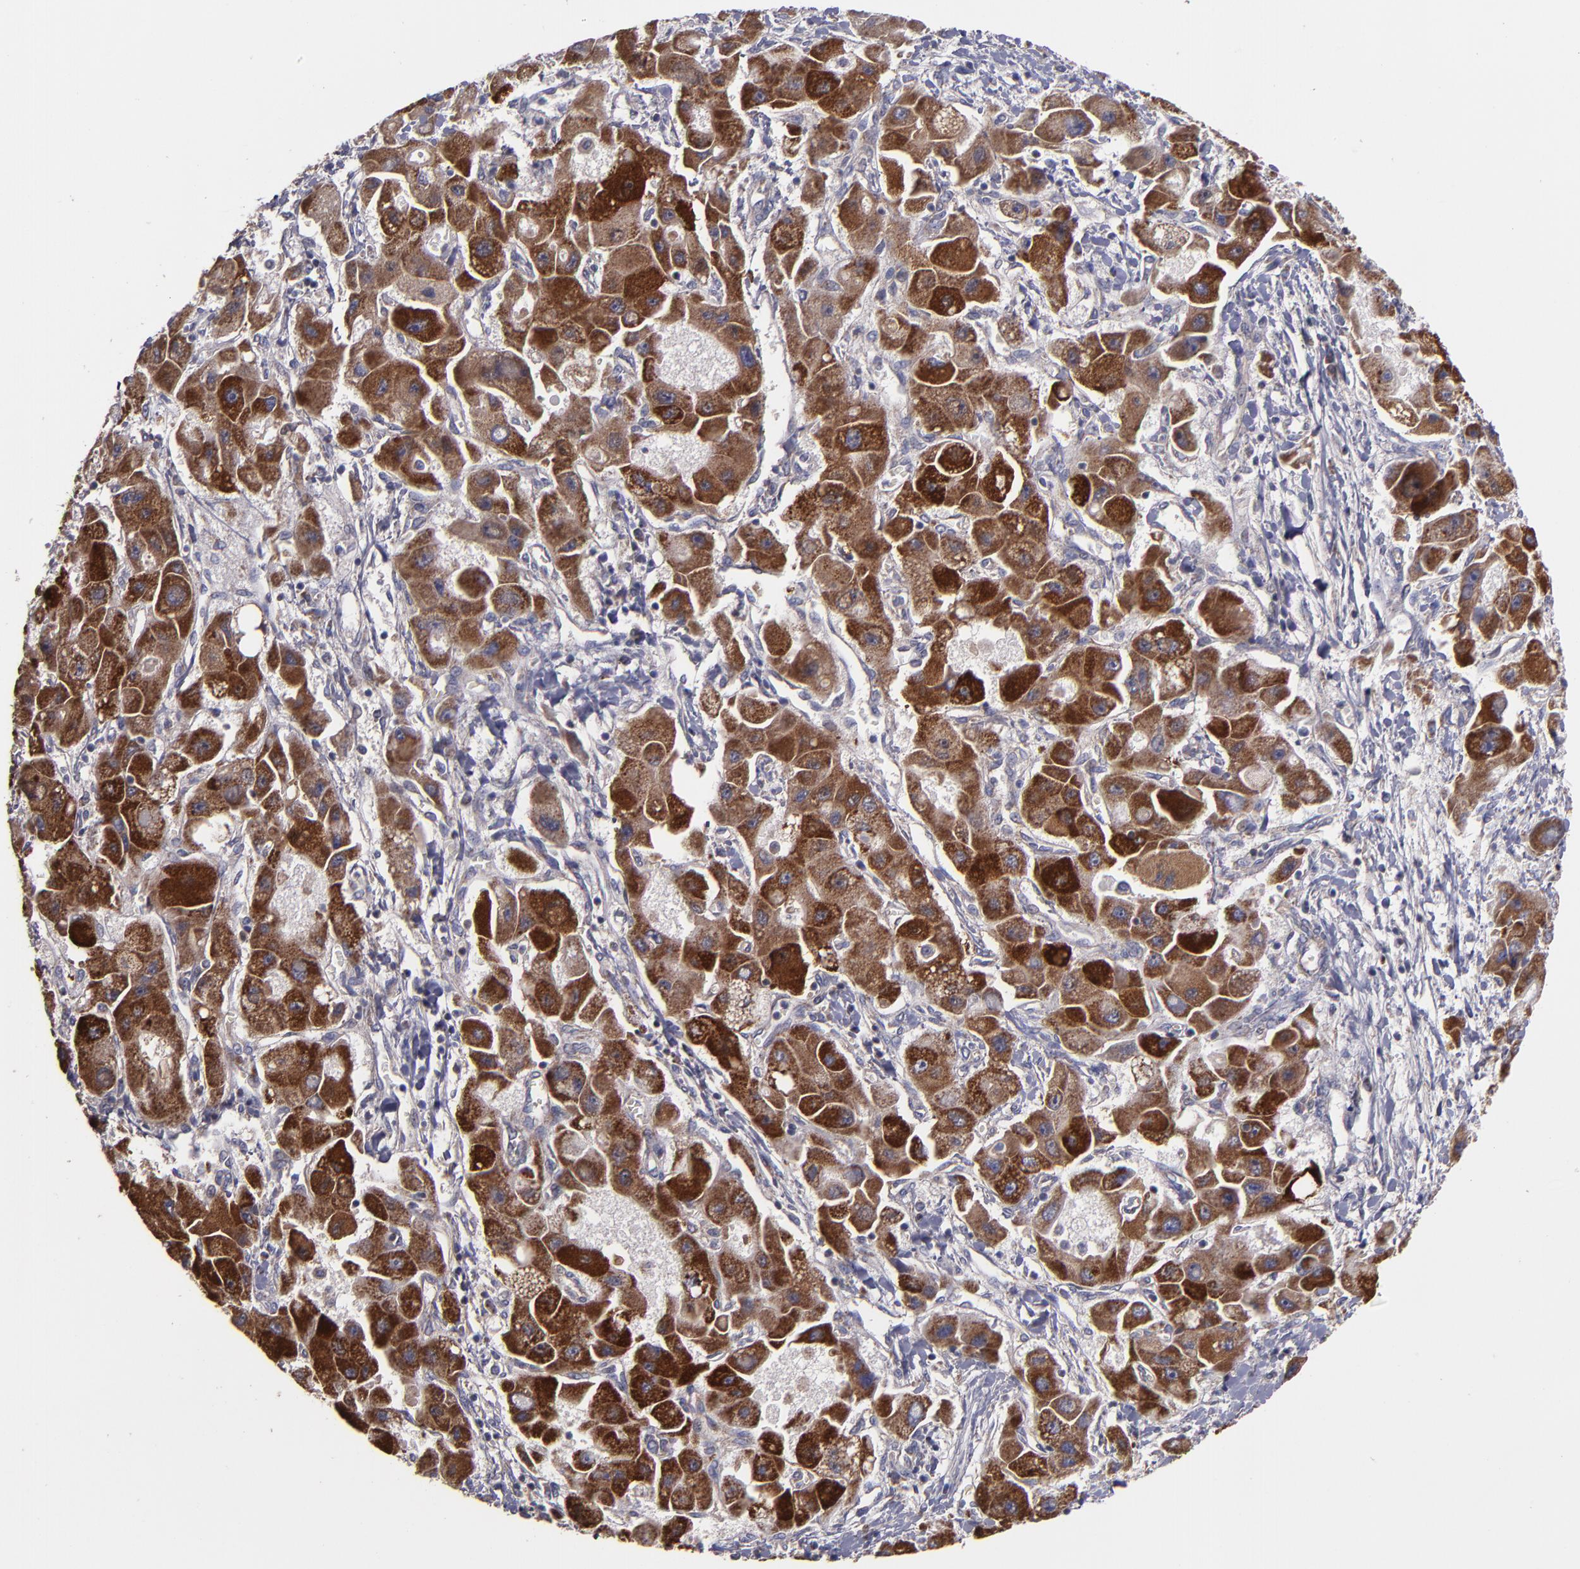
{"staining": {"intensity": "strong", "quantity": ">75%", "location": "cytoplasmic/membranous"}, "tissue": "liver cancer", "cell_type": "Tumor cells", "image_type": "cancer", "snomed": [{"axis": "morphology", "description": "Carcinoma, Hepatocellular, NOS"}, {"axis": "topography", "description": "Liver"}], "caption": "Liver cancer was stained to show a protein in brown. There is high levels of strong cytoplasmic/membranous staining in approximately >75% of tumor cells.", "gene": "CLTA", "patient": {"sex": "male", "age": 24}}